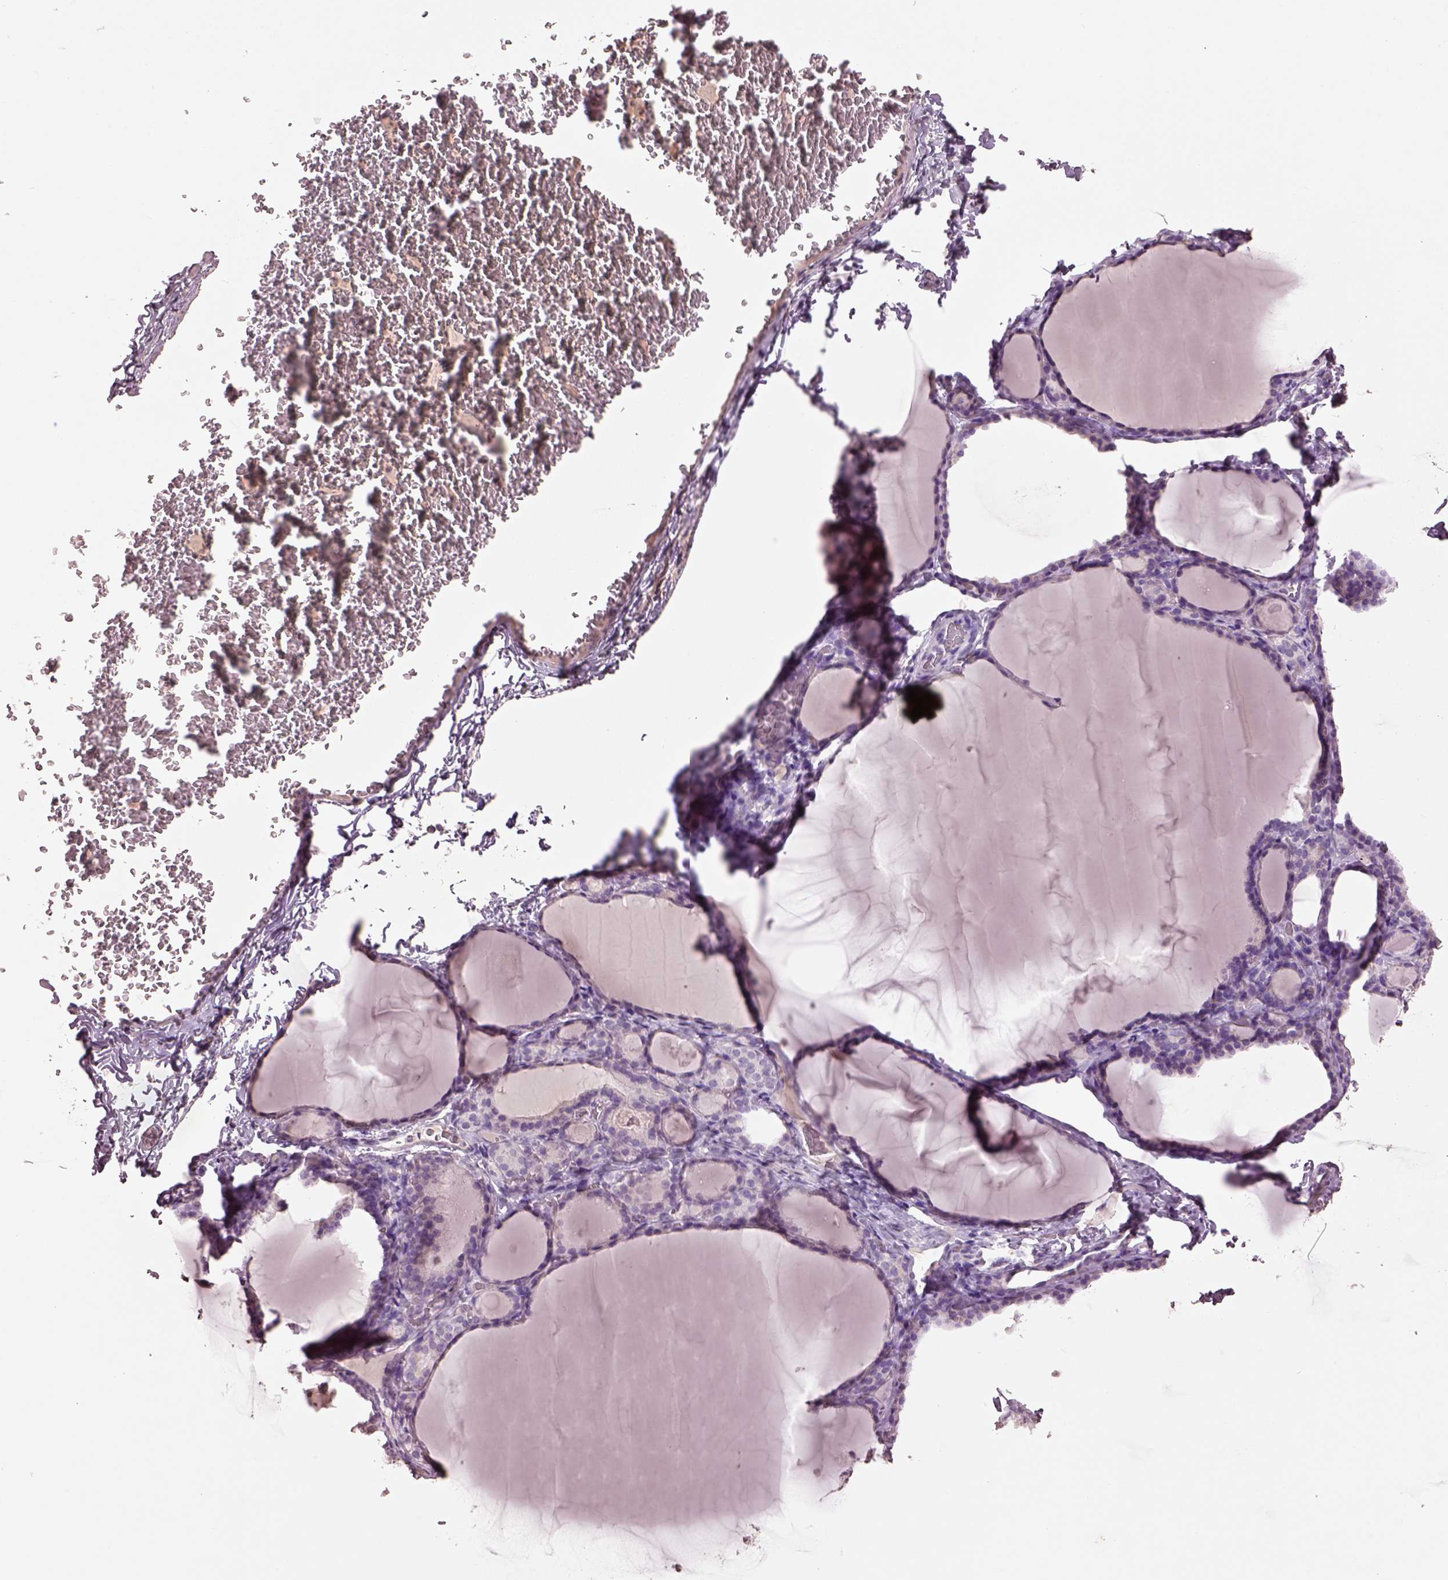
{"staining": {"intensity": "negative", "quantity": "none", "location": "none"}, "tissue": "thyroid gland", "cell_type": "Glandular cells", "image_type": "normal", "snomed": [{"axis": "morphology", "description": "Normal tissue, NOS"}, {"axis": "morphology", "description": "Hyperplasia, NOS"}, {"axis": "topography", "description": "Thyroid gland"}], "caption": "DAB (3,3'-diaminobenzidine) immunohistochemical staining of normal human thyroid gland shows no significant staining in glandular cells.", "gene": "KCNIP3", "patient": {"sex": "female", "age": 27}}